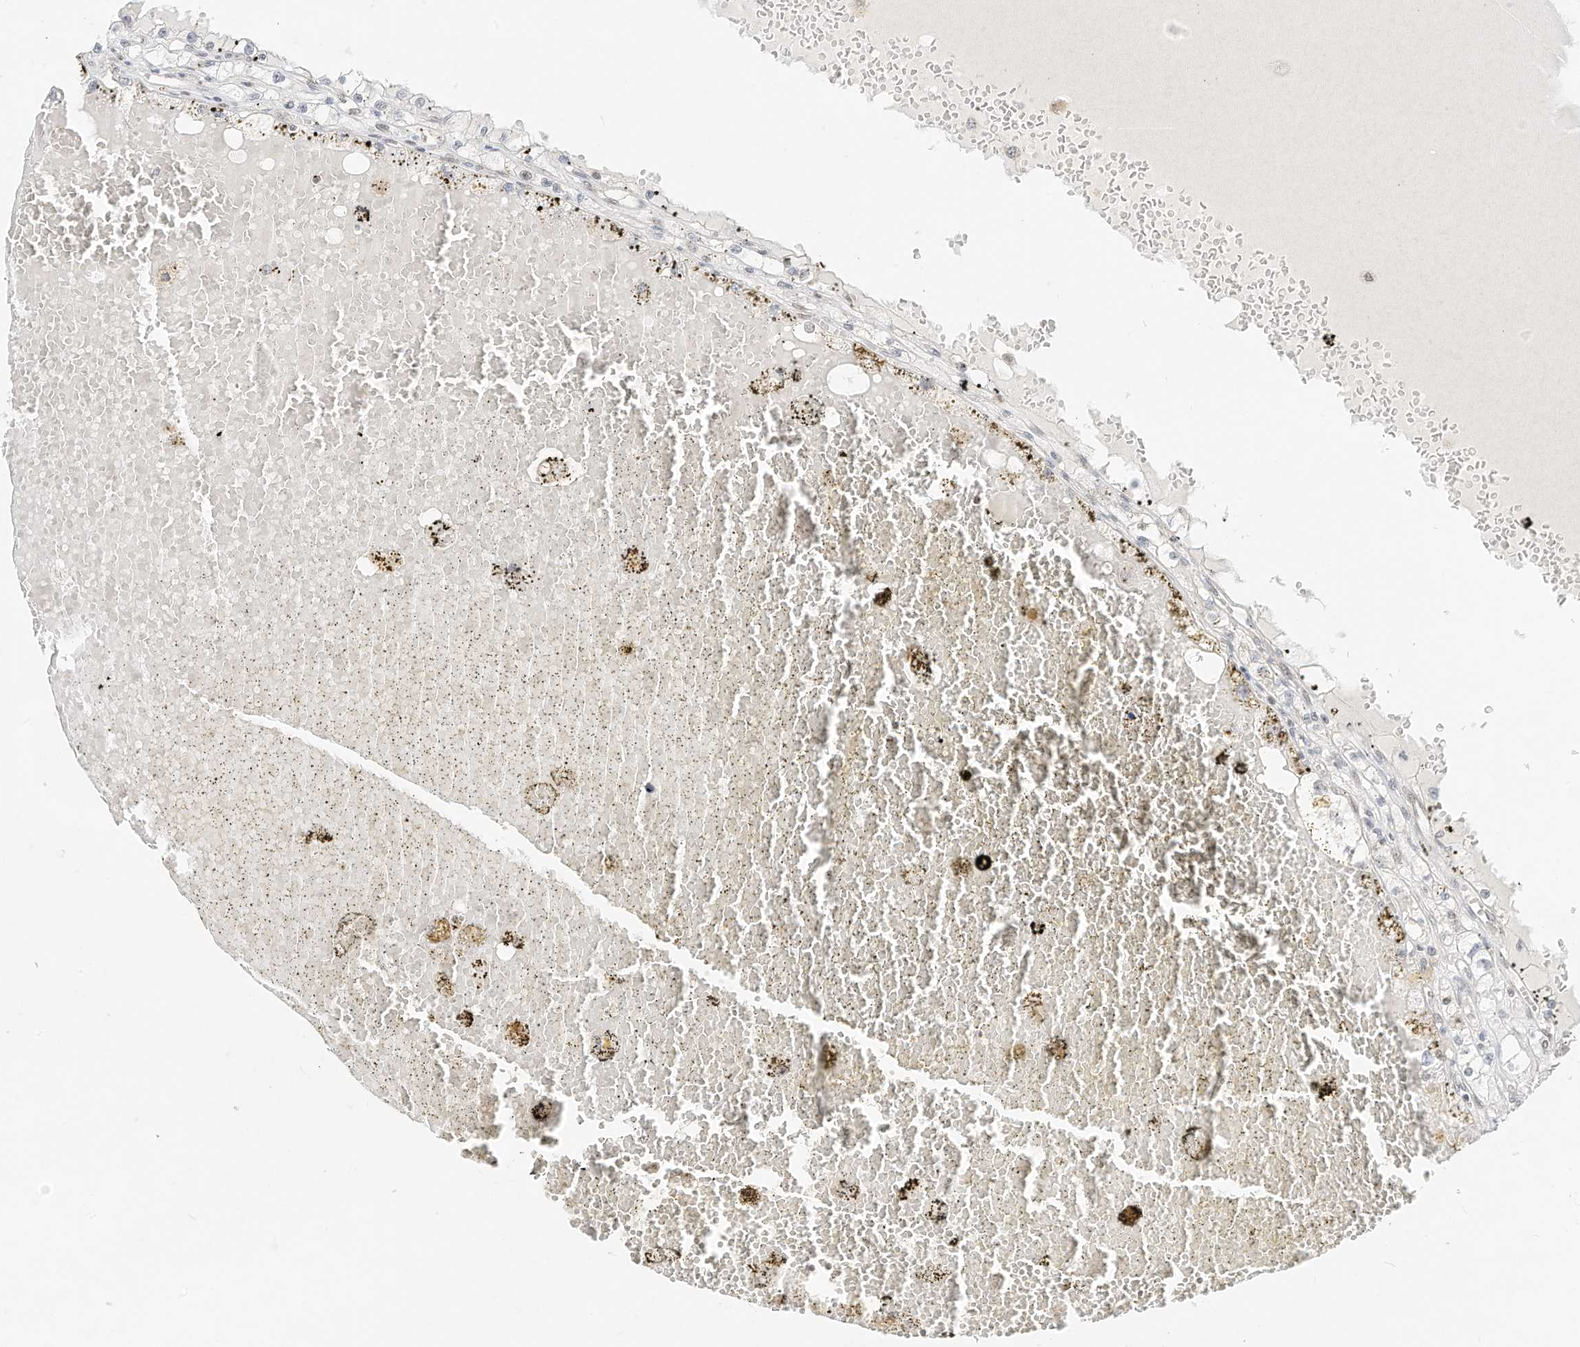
{"staining": {"intensity": "negative", "quantity": "none", "location": "none"}, "tissue": "renal cancer", "cell_type": "Tumor cells", "image_type": "cancer", "snomed": [{"axis": "morphology", "description": "Adenocarcinoma, NOS"}, {"axis": "topography", "description": "Kidney"}], "caption": "Tumor cells show no significant protein expression in renal cancer (adenocarcinoma).", "gene": "OGT", "patient": {"sex": "male", "age": 56}}